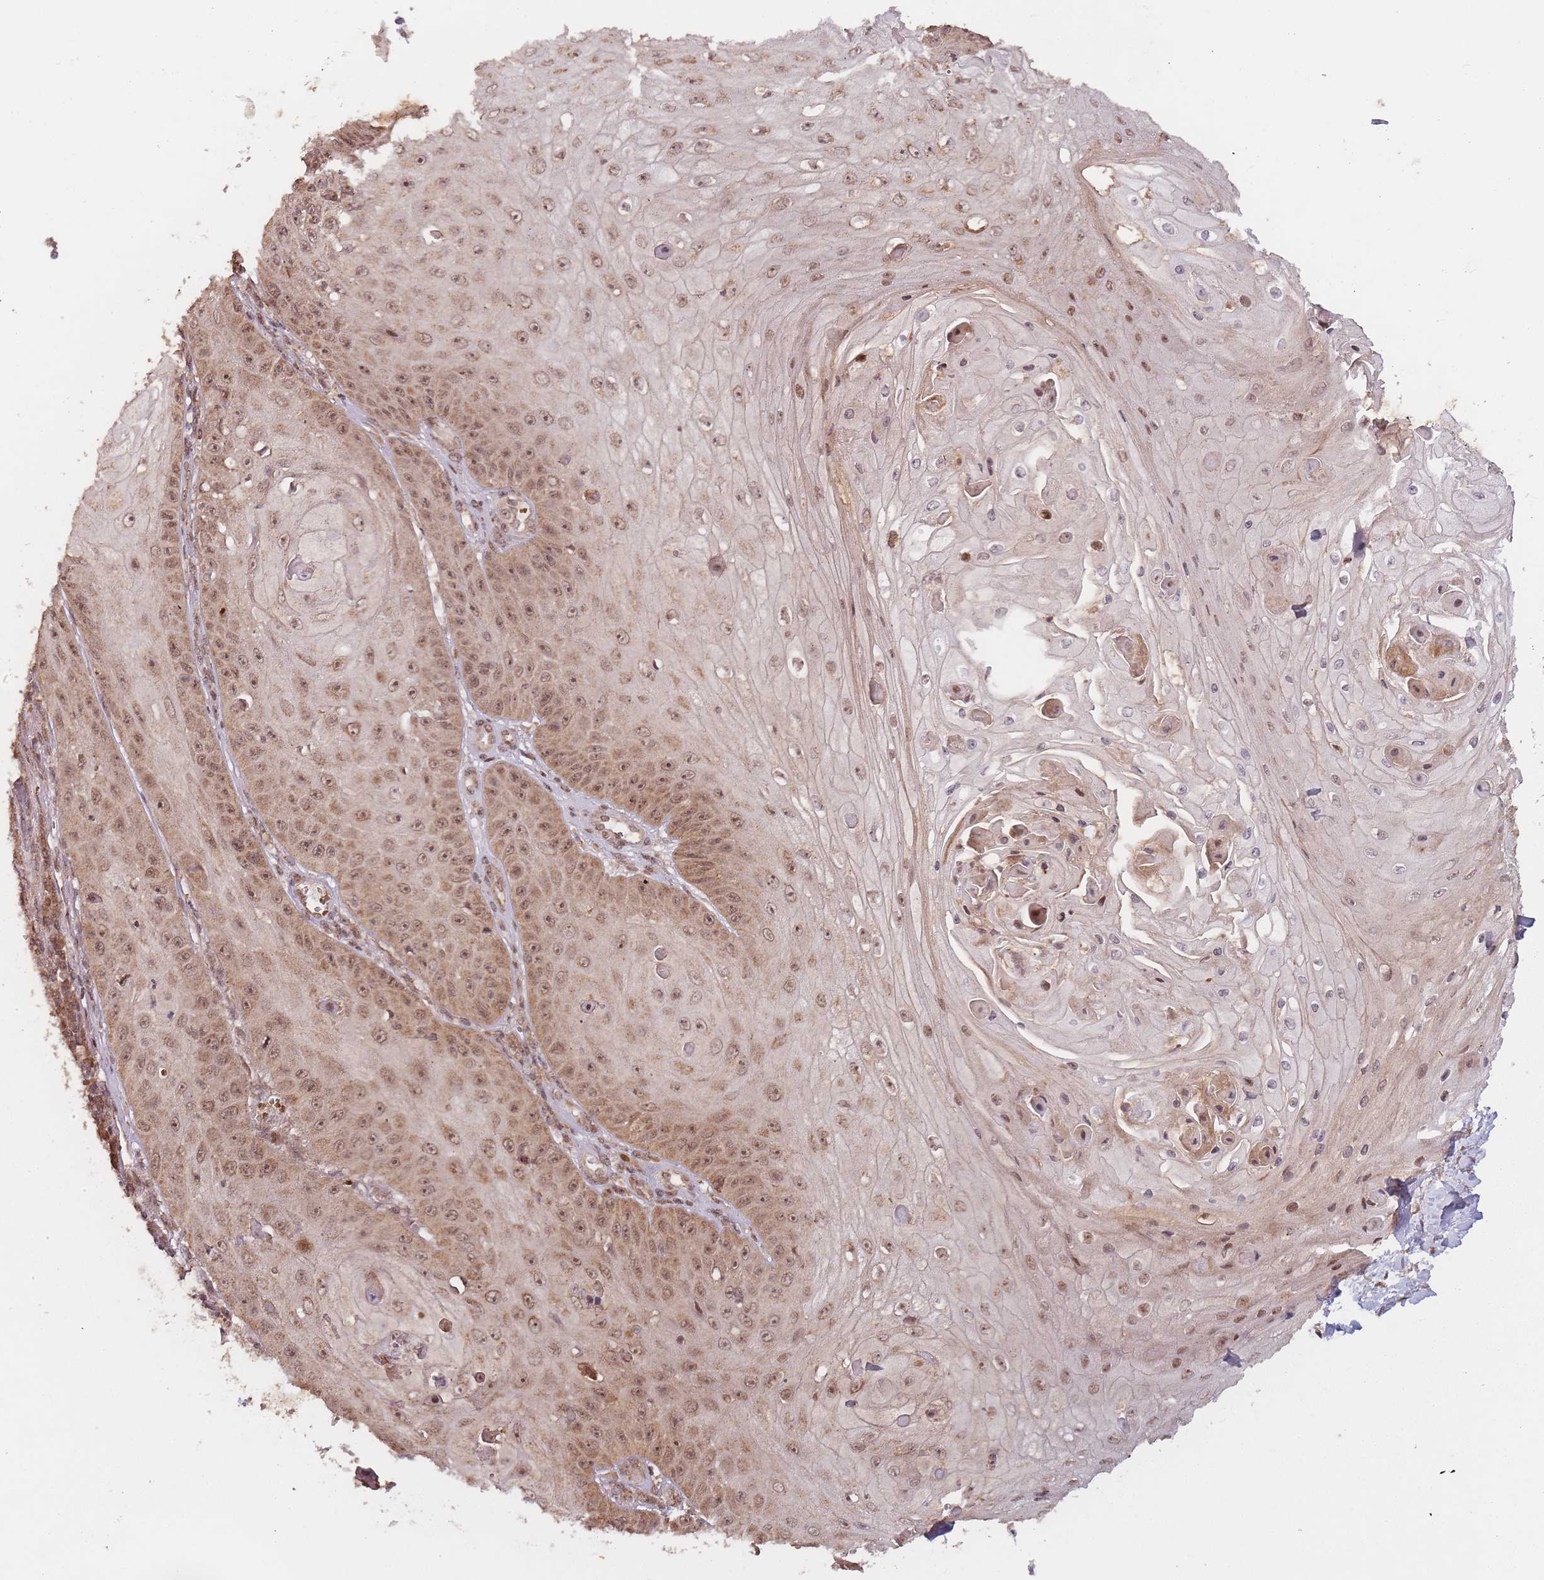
{"staining": {"intensity": "moderate", "quantity": ">75%", "location": "nuclear"}, "tissue": "skin cancer", "cell_type": "Tumor cells", "image_type": "cancer", "snomed": [{"axis": "morphology", "description": "Squamous cell carcinoma, NOS"}, {"axis": "topography", "description": "Skin"}], "caption": "A histopathology image of human skin squamous cell carcinoma stained for a protein reveals moderate nuclear brown staining in tumor cells. (IHC, brightfield microscopy, high magnification).", "gene": "ZNF497", "patient": {"sex": "male", "age": 70}}